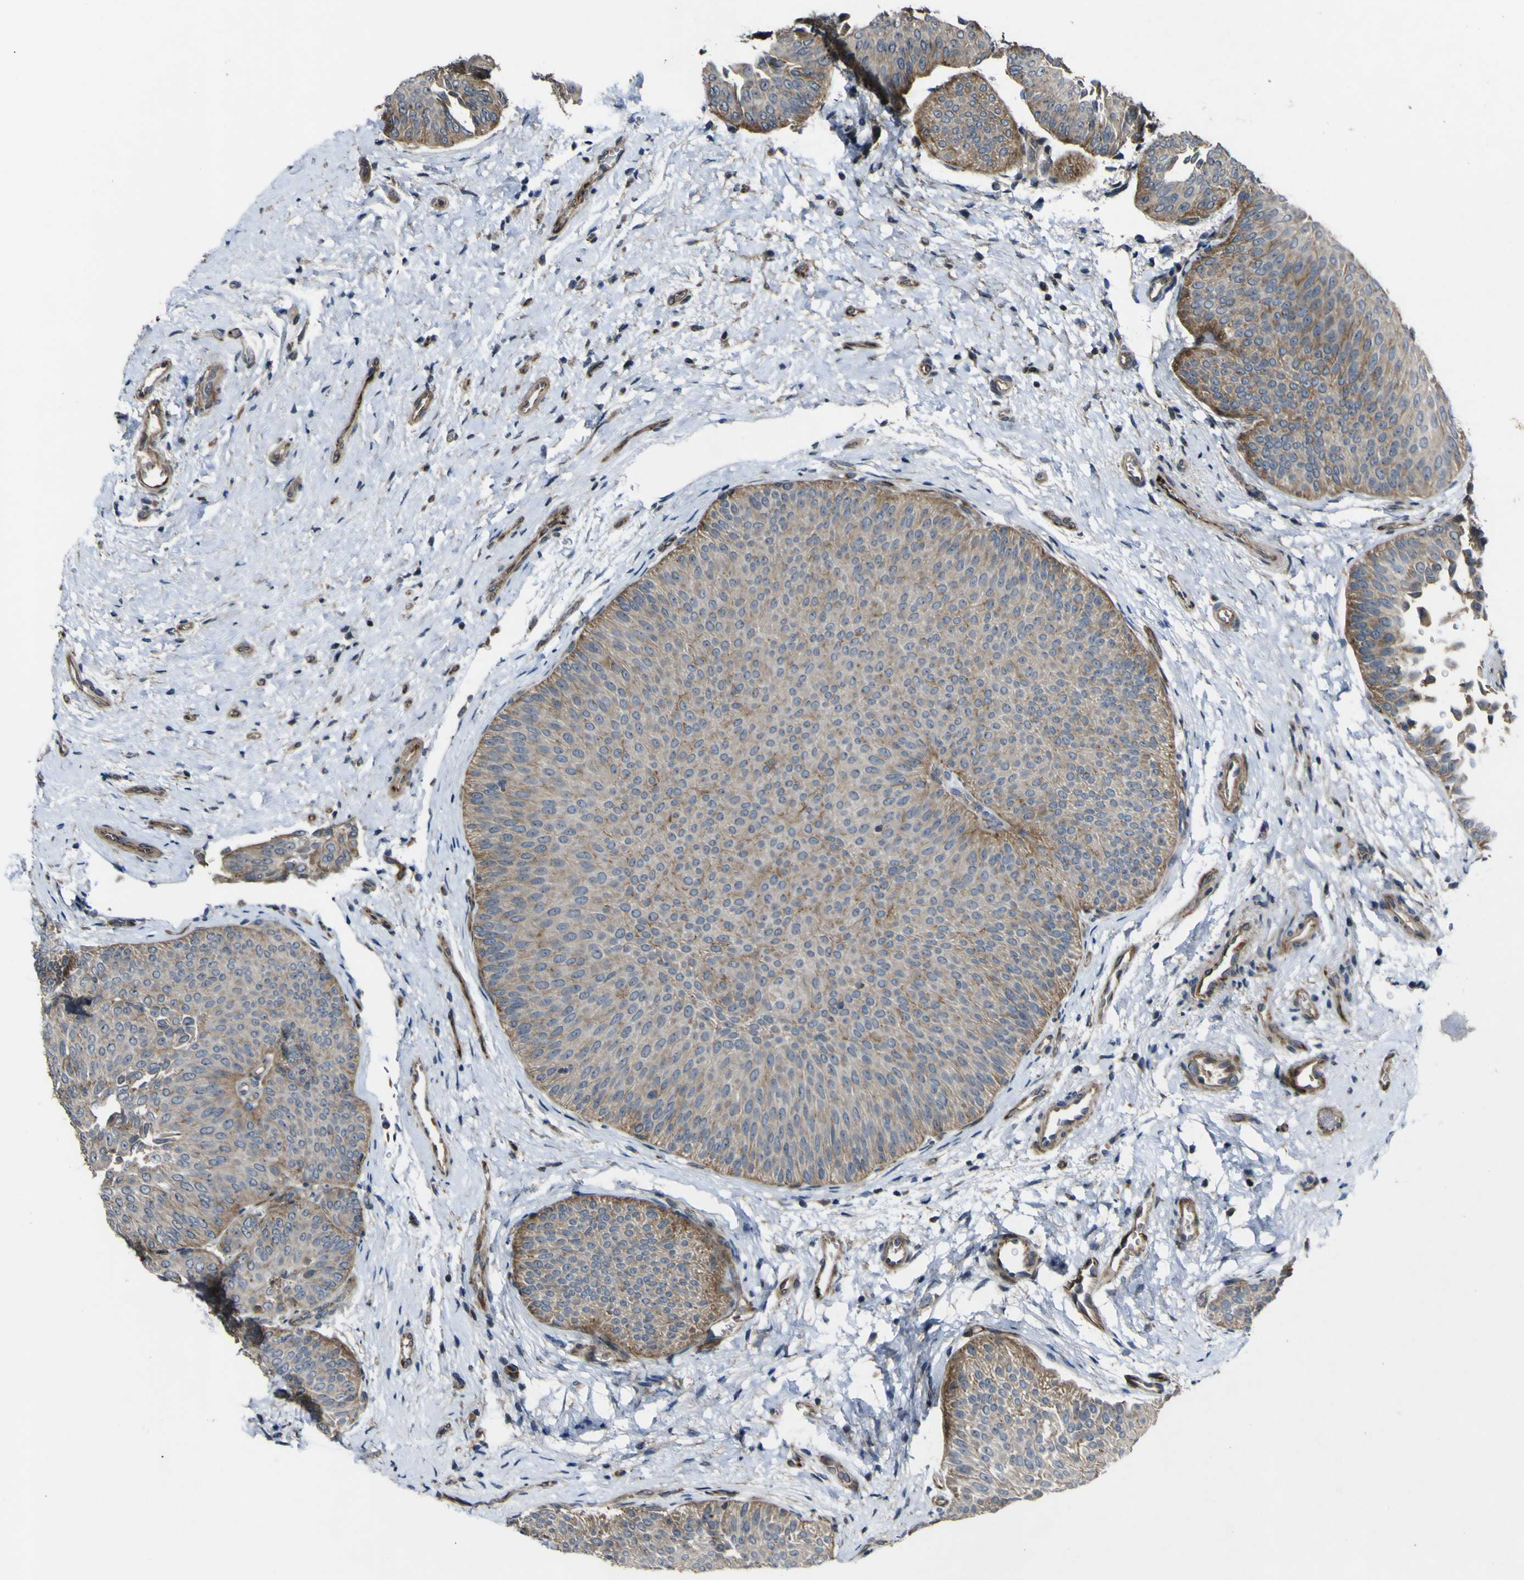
{"staining": {"intensity": "moderate", "quantity": "25%-75%", "location": "cytoplasmic/membranous"}, "tissue": "urothelial cancer", "cell_type": "Tumor cells", "image_type": "cancer", "snomed": [{"axis": "morphology", "description": "Urothelial carcinoma, Low grade"}, {"axis": "topography", "description": "Urinary bladder"}], "caption": "Immunohistochemical staining of low-grade urothelial carcinoma shows medium levels of moderate cytoplasmic/membranous protein expression in about 25%-75% of tumor cells.", "gene": "GPLD1", "patient": {"sex": "female", "age": 60}}